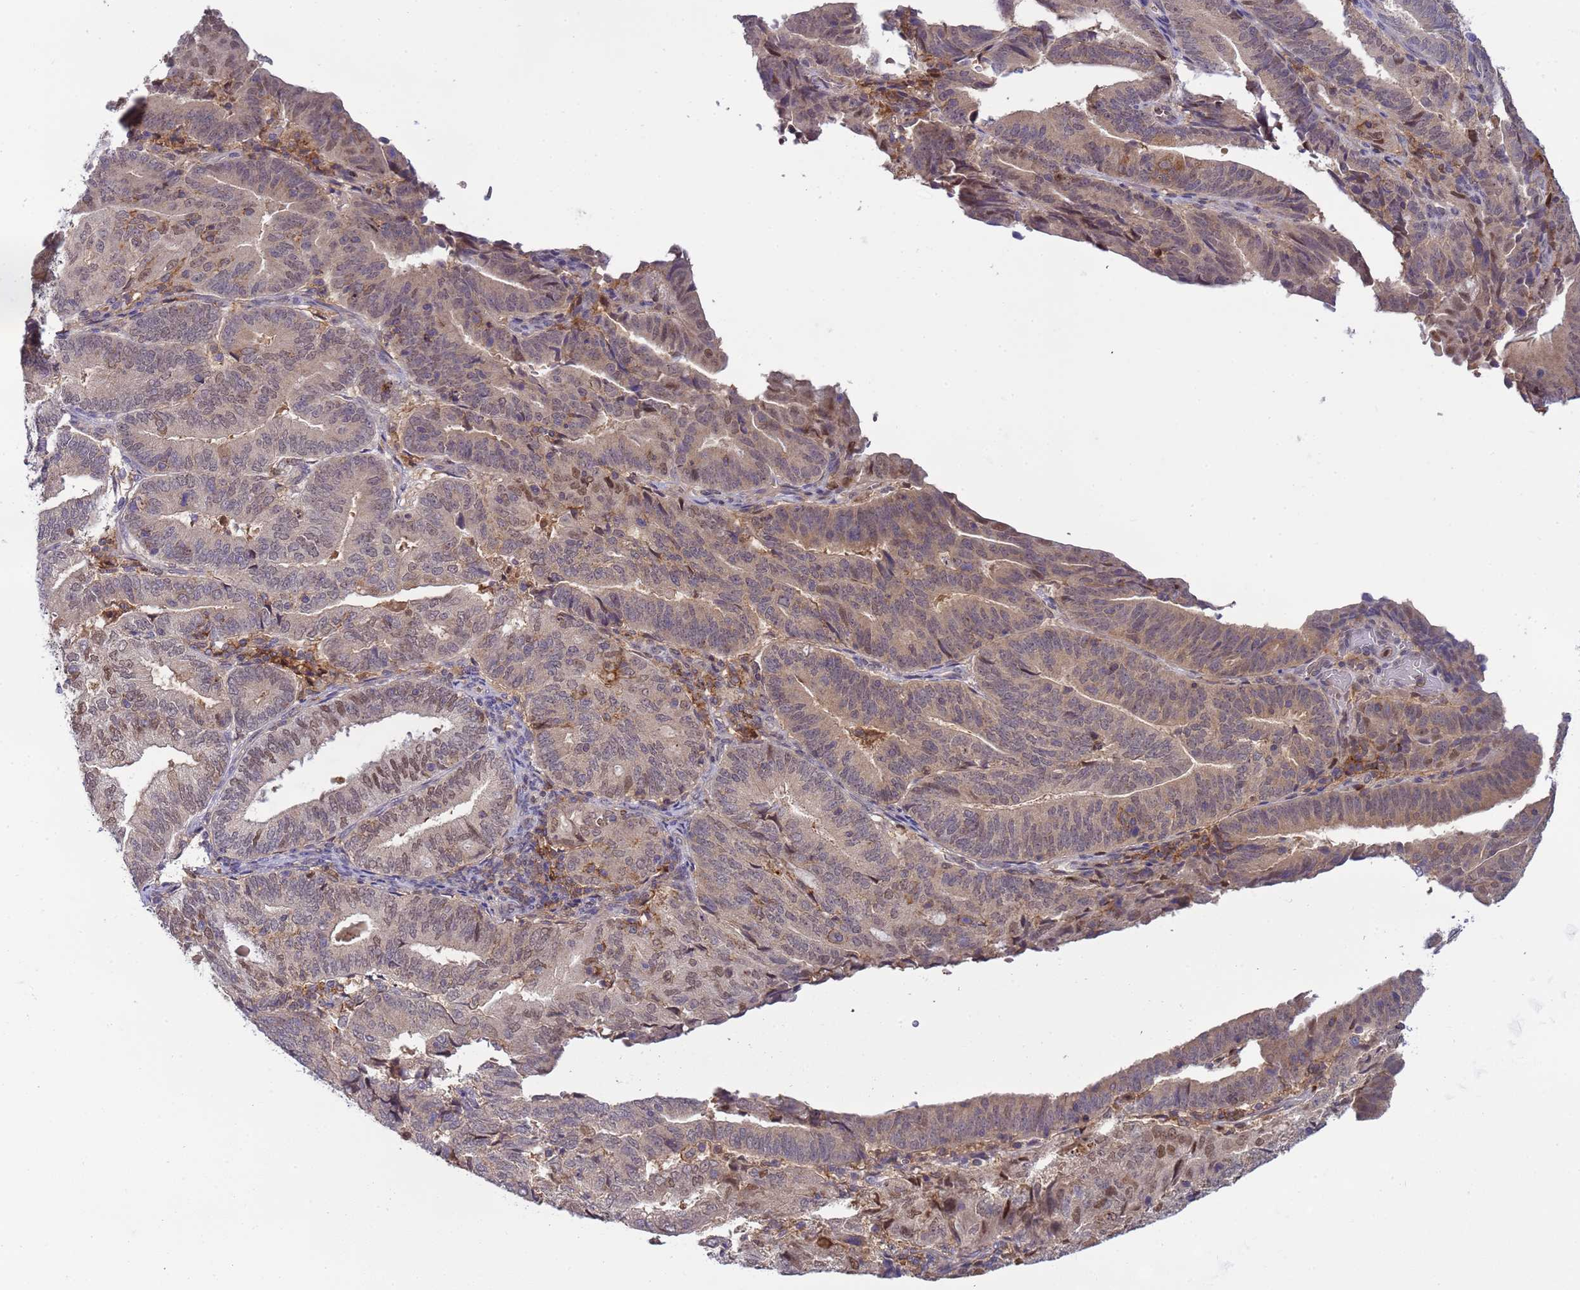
{"staining": {"intensity": "moderate", "quantity": "<25%", "location": "nuclear"}, "tissue": "endometrial cancer", "cell_type": "Tumor cells", "image_type": "cancer", "snomed": [{"axis": "morphology", "description": "Adenocarcinoma, NOS"}, {"axis": "topography", "description": "Endometrium"}], "caption": "Endometrial adenocarcinoma stained for a protein reveals moderate nuclear positivity in tumor cells. The protein of interest is stained brown, and the nuclei are stained in blue (DAB IHC with brightfield microscopy, high magnification).", "gene": "CD53", "patient": {"sex": "female", "age": 70}}